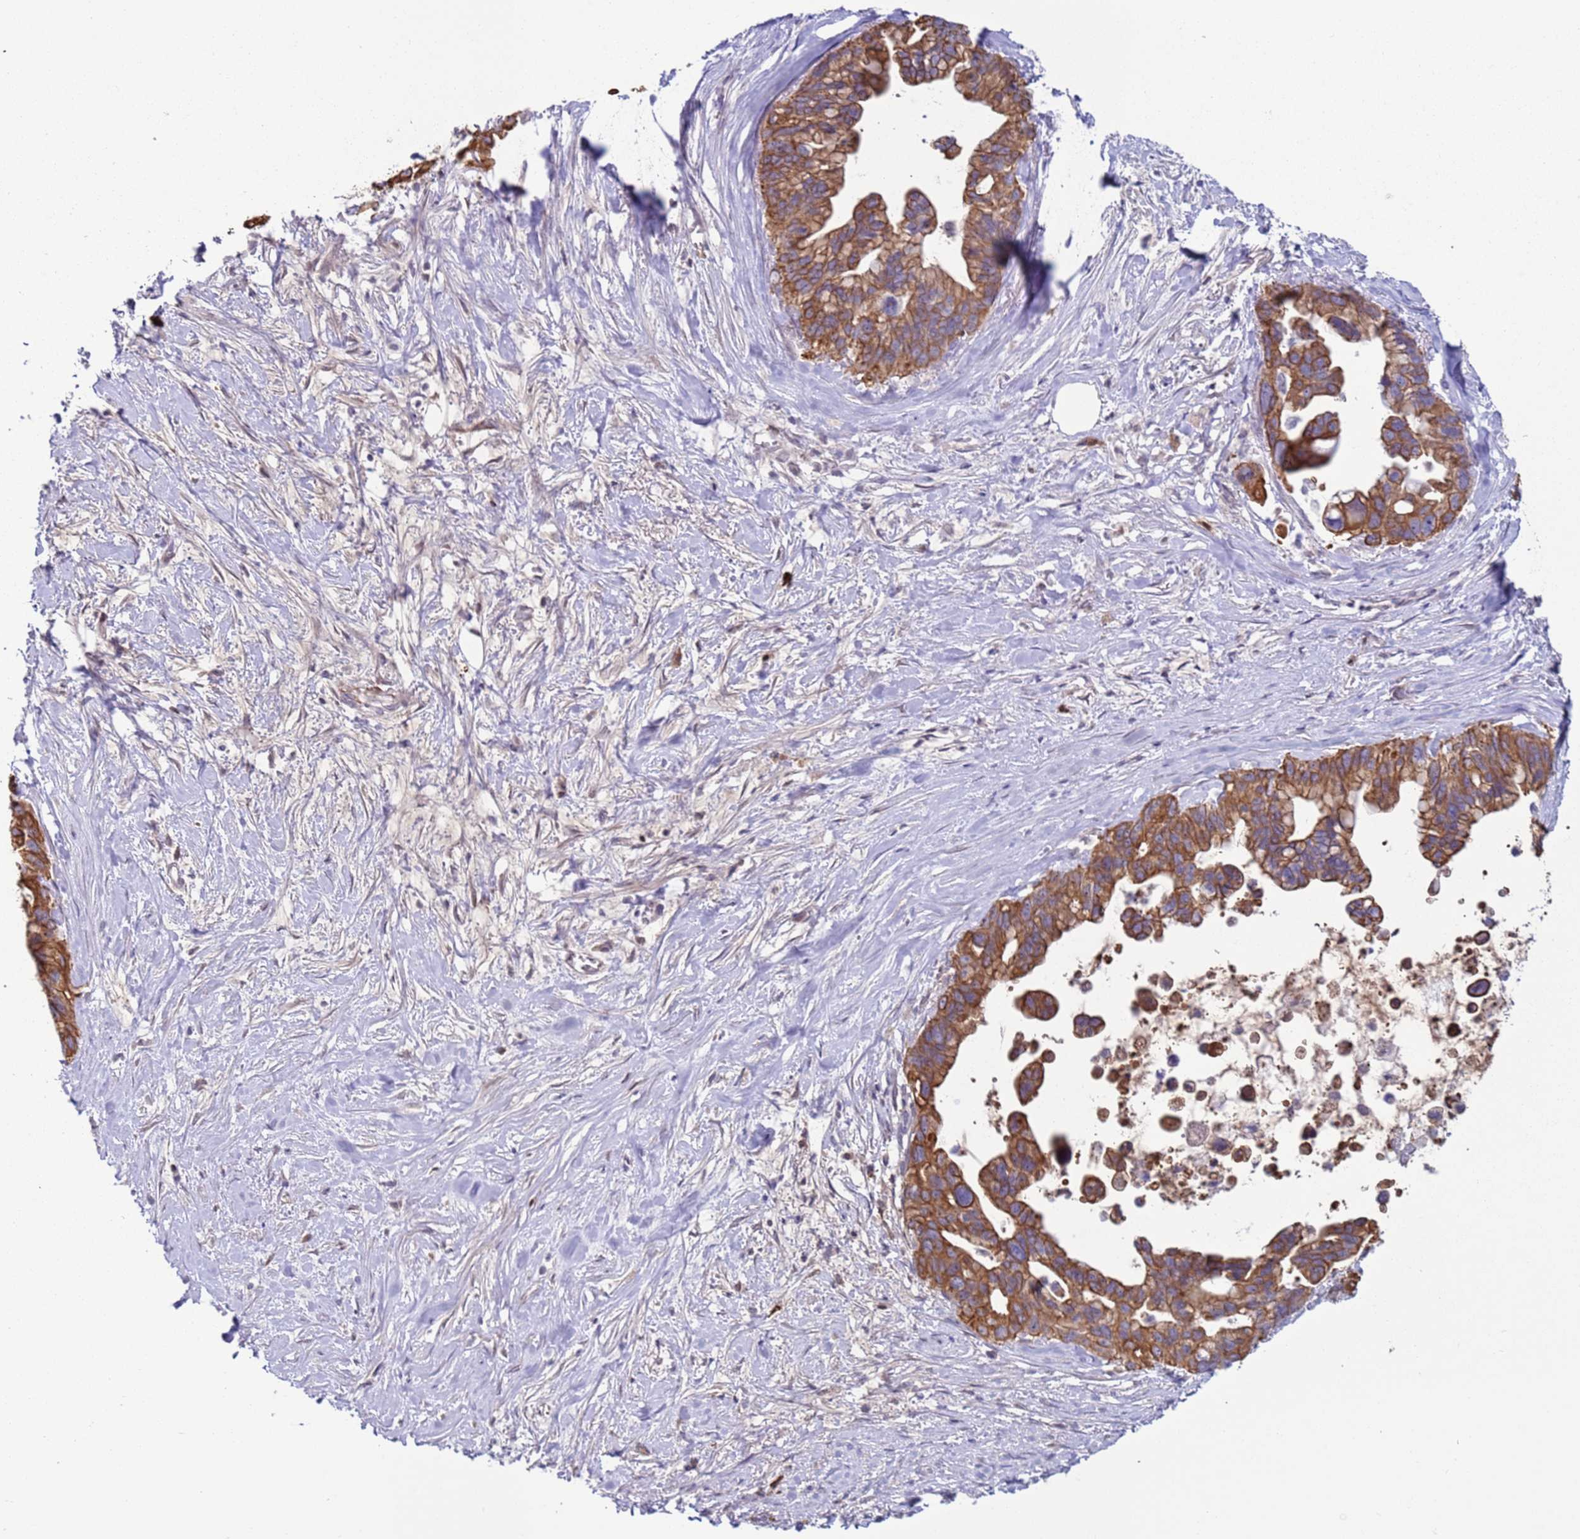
{"staining": {"intensity": "moderate", "quantity": ">75%", "location": "cytoplasmic/membranous"}, "tissue": "pancreatic cancer", "cell_type": "Tumor cells", "image_type": "cancer", "snomed": [{"axis": "morphology", "description": "Adenocarcinoma, NOS"}, {"axis": "topography", "description": "Pancreas"}], "caption": "Pancreatic cancer (adenocarcinoma) was stained to show a protein in brown. There is medium levels of moderate cytoplasmic/membranous positivity in about >75% of tumor cells.", "gene": "NPAP1", "patient": {"sex": "female", "age": 83}}